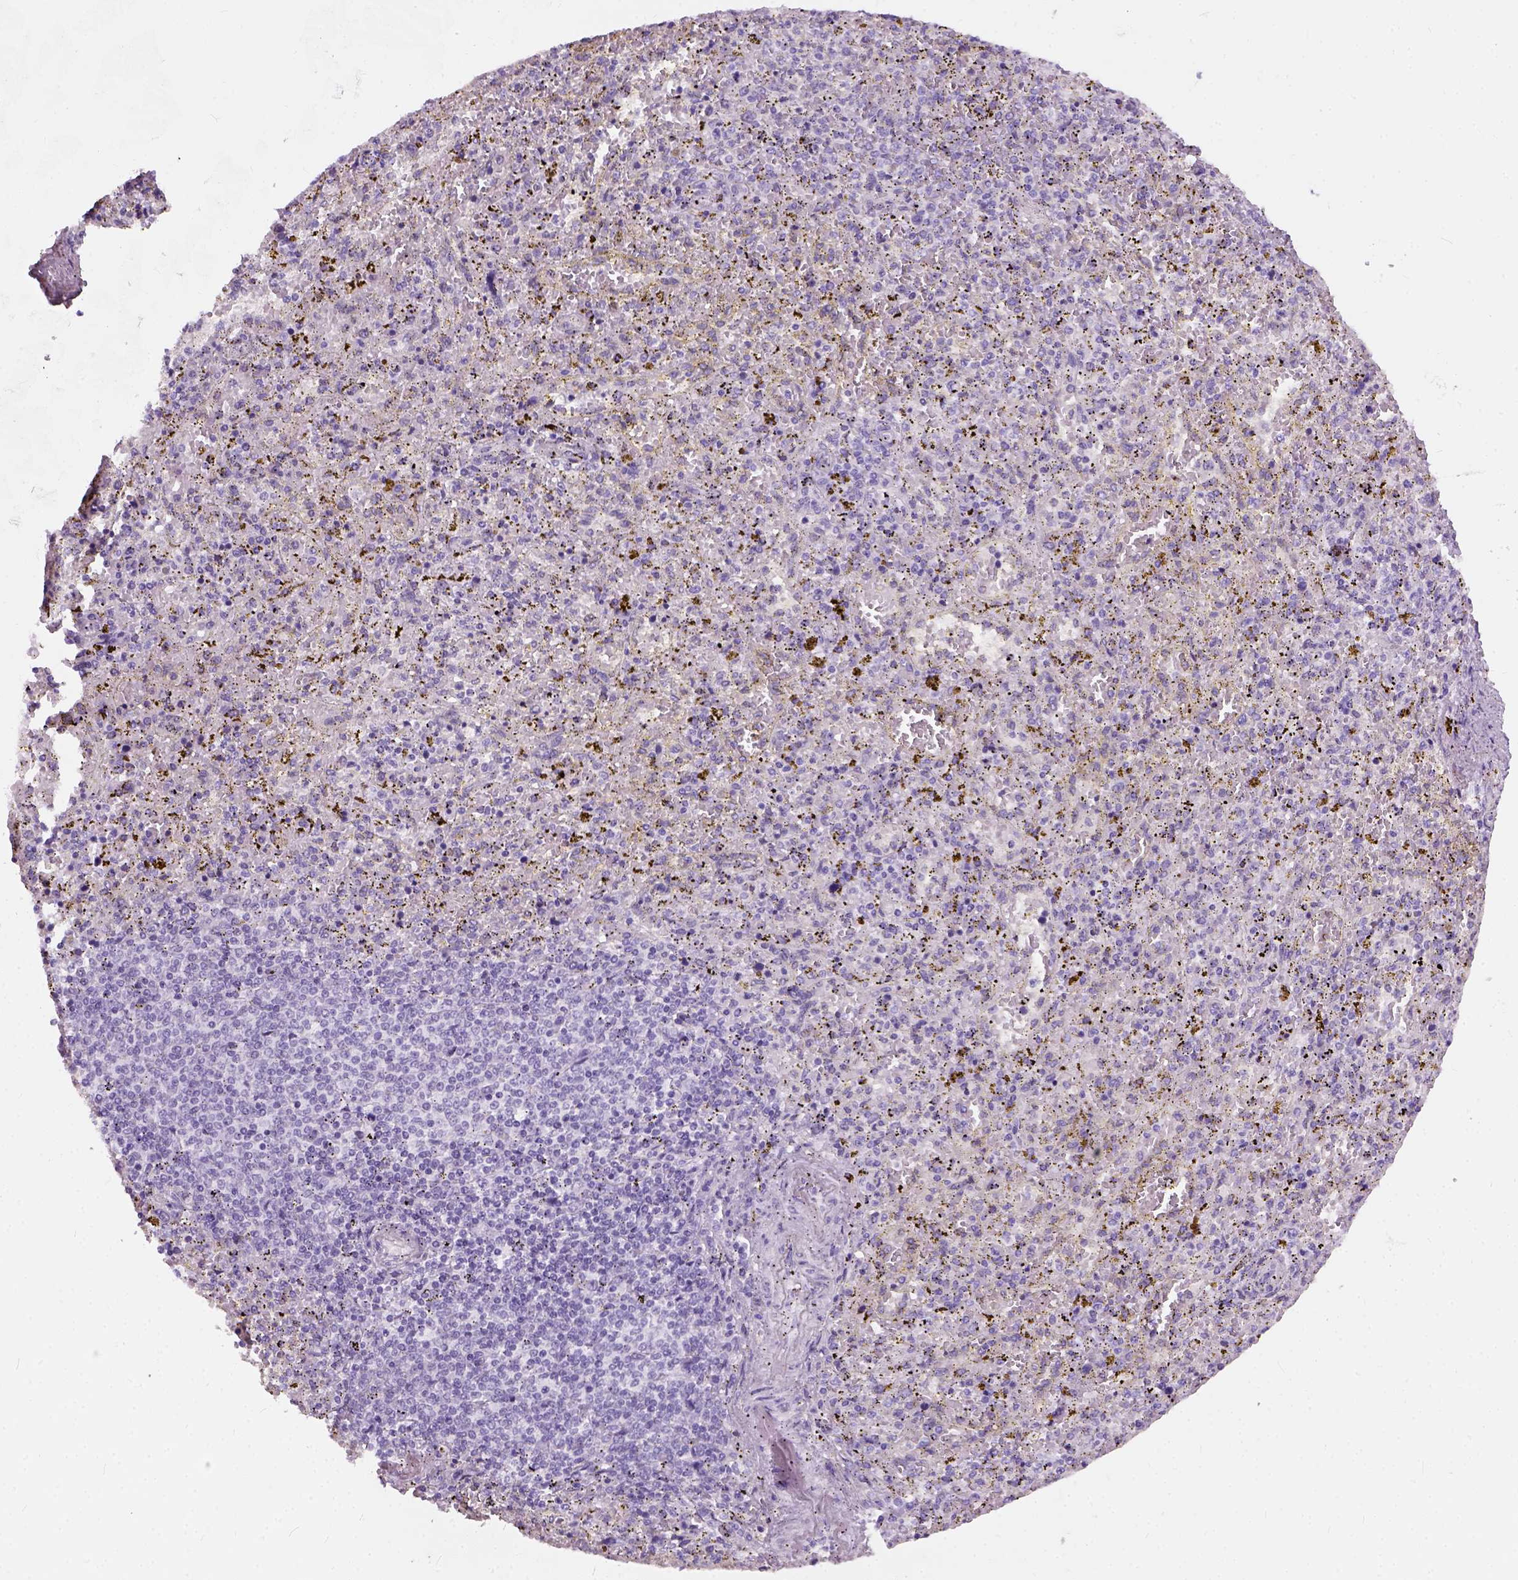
{"staining": {"intensity": "negative", "quantity": "none", "location": "none"}, "tissue": "spleen", "cell_type": "Cells in red pulp", "image_type": "normal", "snomed": [{"axis": "morphology", "description": "Normal tissue, NOS"}, {"axis": "topography", "description": "Spleen"}], "caption": "High power microscopy micrograph of an immunohistochemistry (IHC) histopathology image of unremarkable spleen, revealing no significant staining in cells in red pulp.", "gene": "AXDND1", "patient": {"sex": "female", "age": 50}}